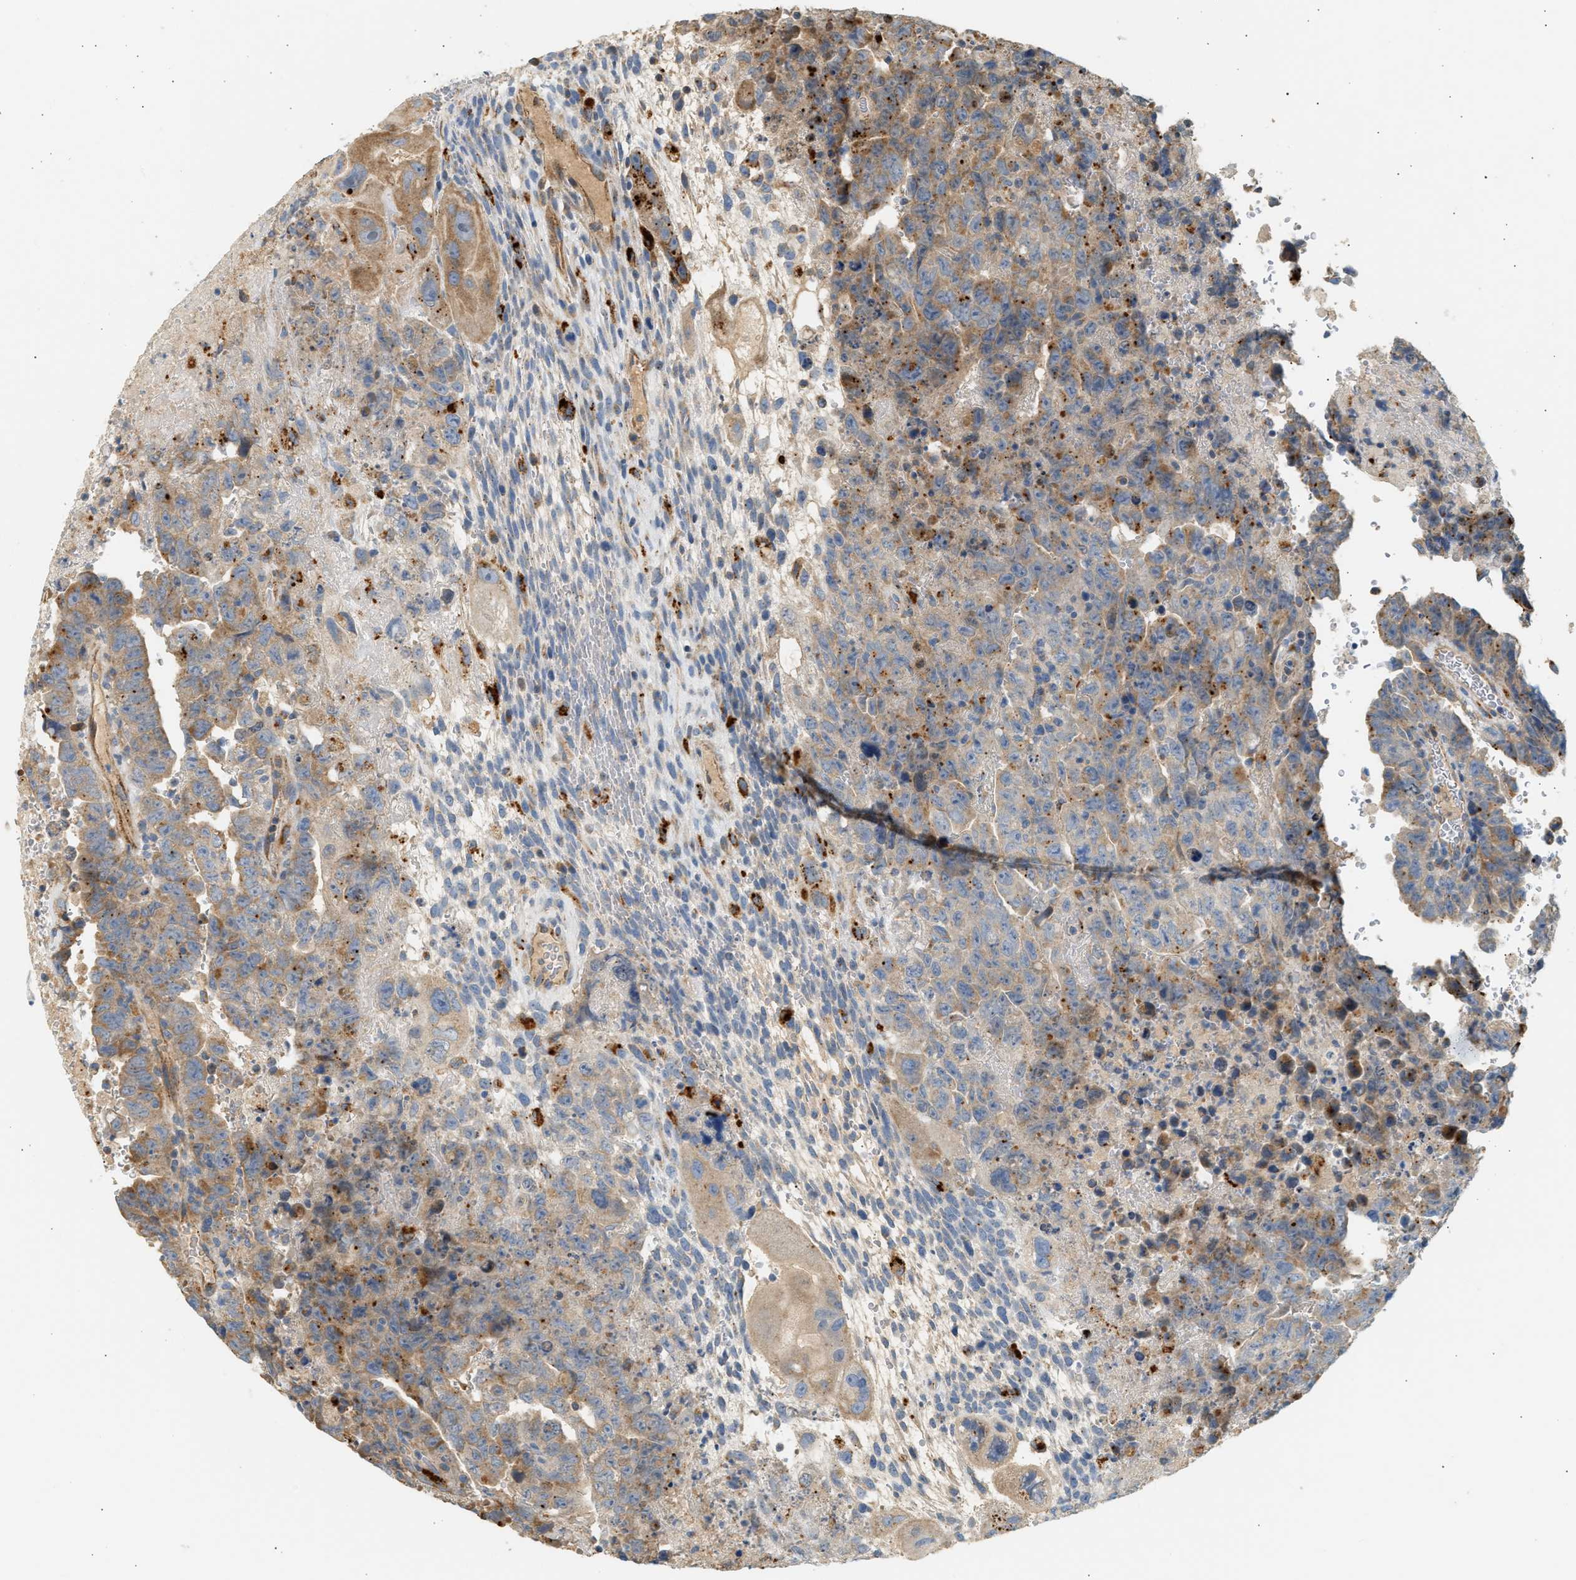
{"staining": {"intensity": "moderate", "quantity": ">75%", "location": "cytoplasmic/membranous"}, "tissue": "testis cancer", "cell_type": "Tumor cells", "image_type": "cancer", "snomed": [{"axis": "morphology", "description": "Carcinoma, Embryonal, NOS"}, {"axis": "topography", "description": "Testis"}], "caption": "Tumor cells demonstrate moderate cytoplasmic/membranous staining in approximately >75% of cells in testis cancer.", "gene": "ENTHD1", "patient": {"sex": "male", "age": 28}}